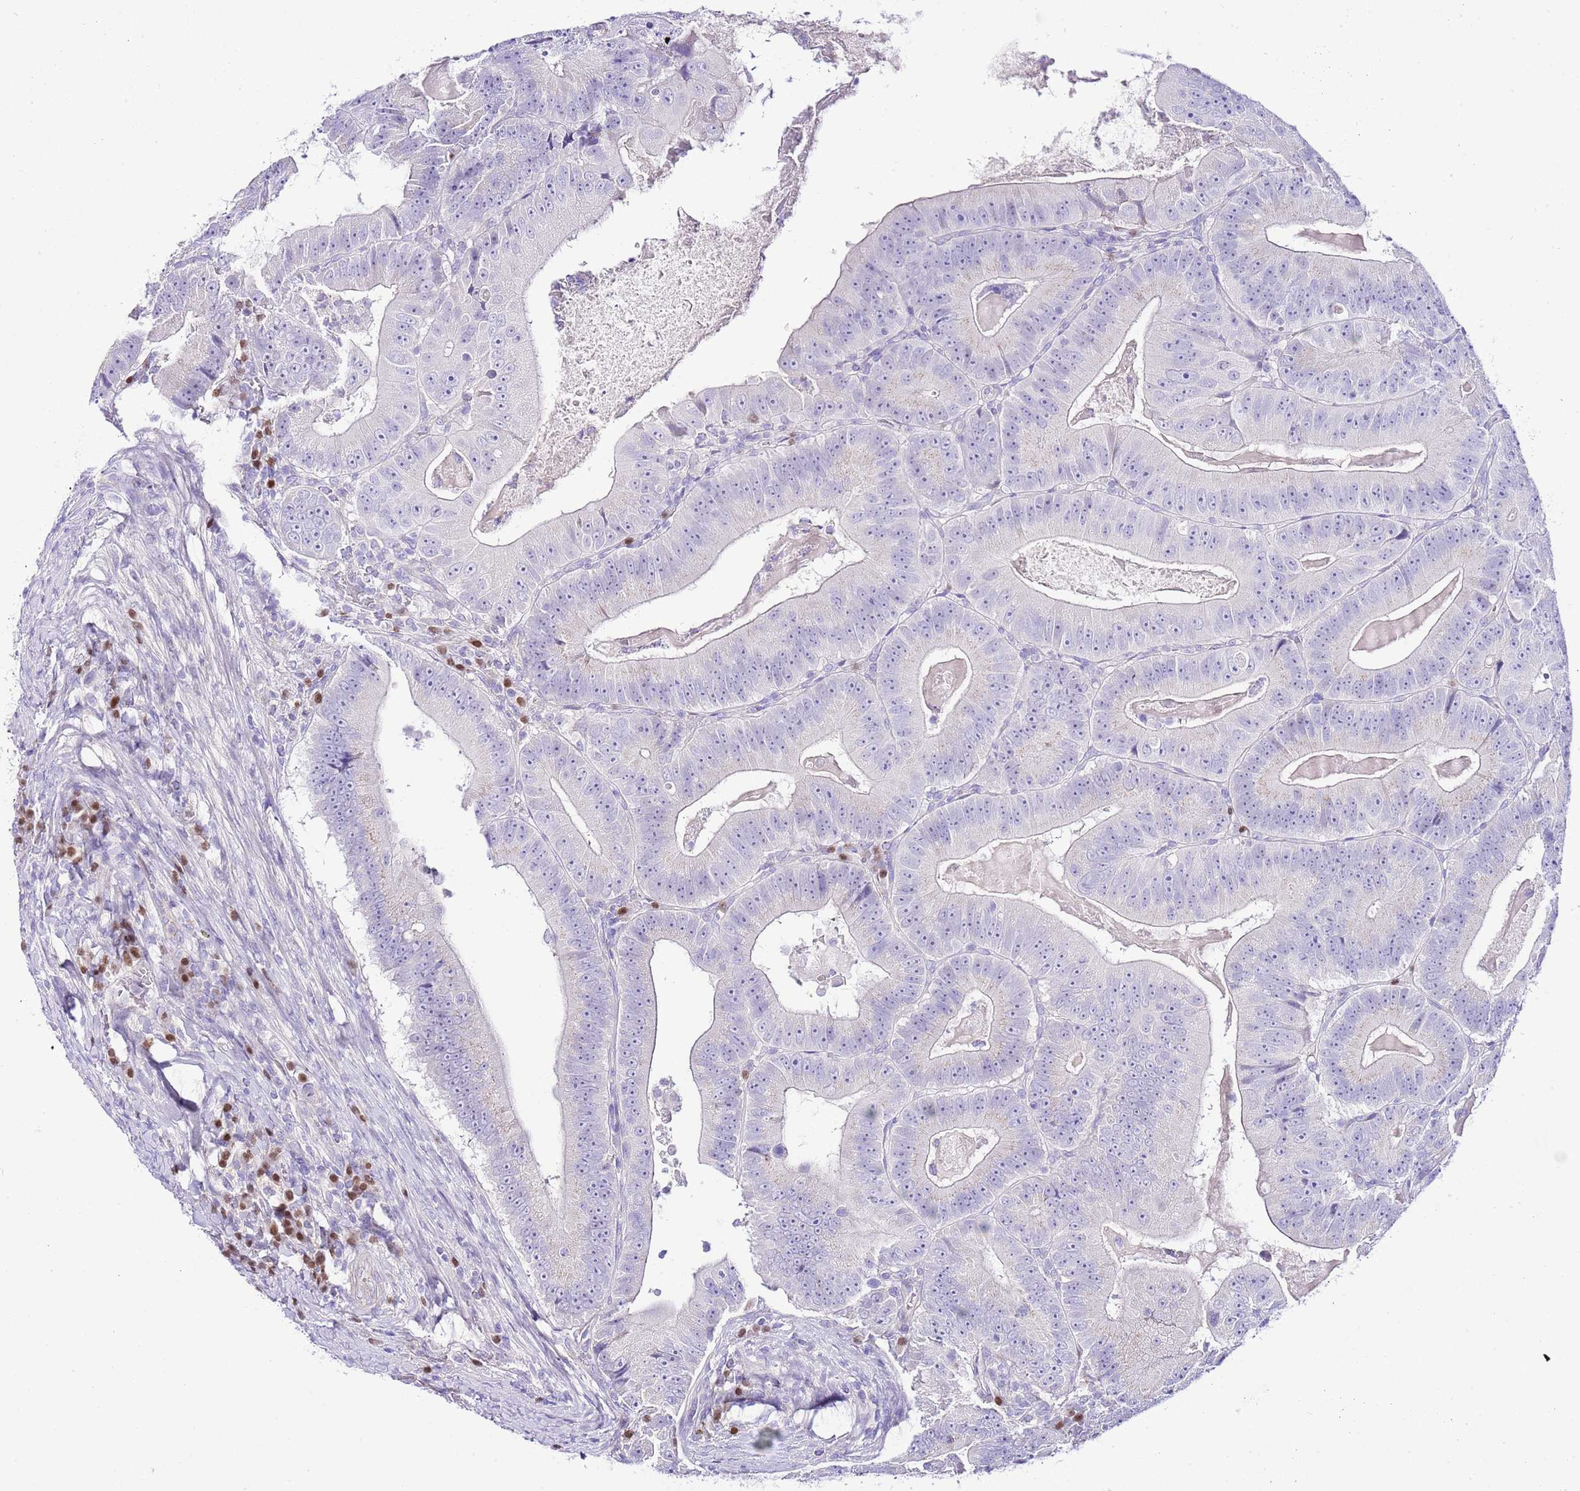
{"staining": {"intensity": "negative", "quantity": "none", "location": "none"}, "tissue": "colorectal cancer", "cell_type": "Tumor cells", "image_type": "cancer", "snomed": [{"axis": "morphology", "description": "Adenocarcinoma, NOS"}, {"axis": "topography", "description": "Colon"}], "caption": "This photomicrograph is of adenocarcinoma (colorectal) stained with immunohistochemistry to label a protein in brown with the nuclei are counter-stained blue. There is no expression in tumor cells.", "gene": "BHLHA15", "patient": {"sex": "female", "age": 86}}